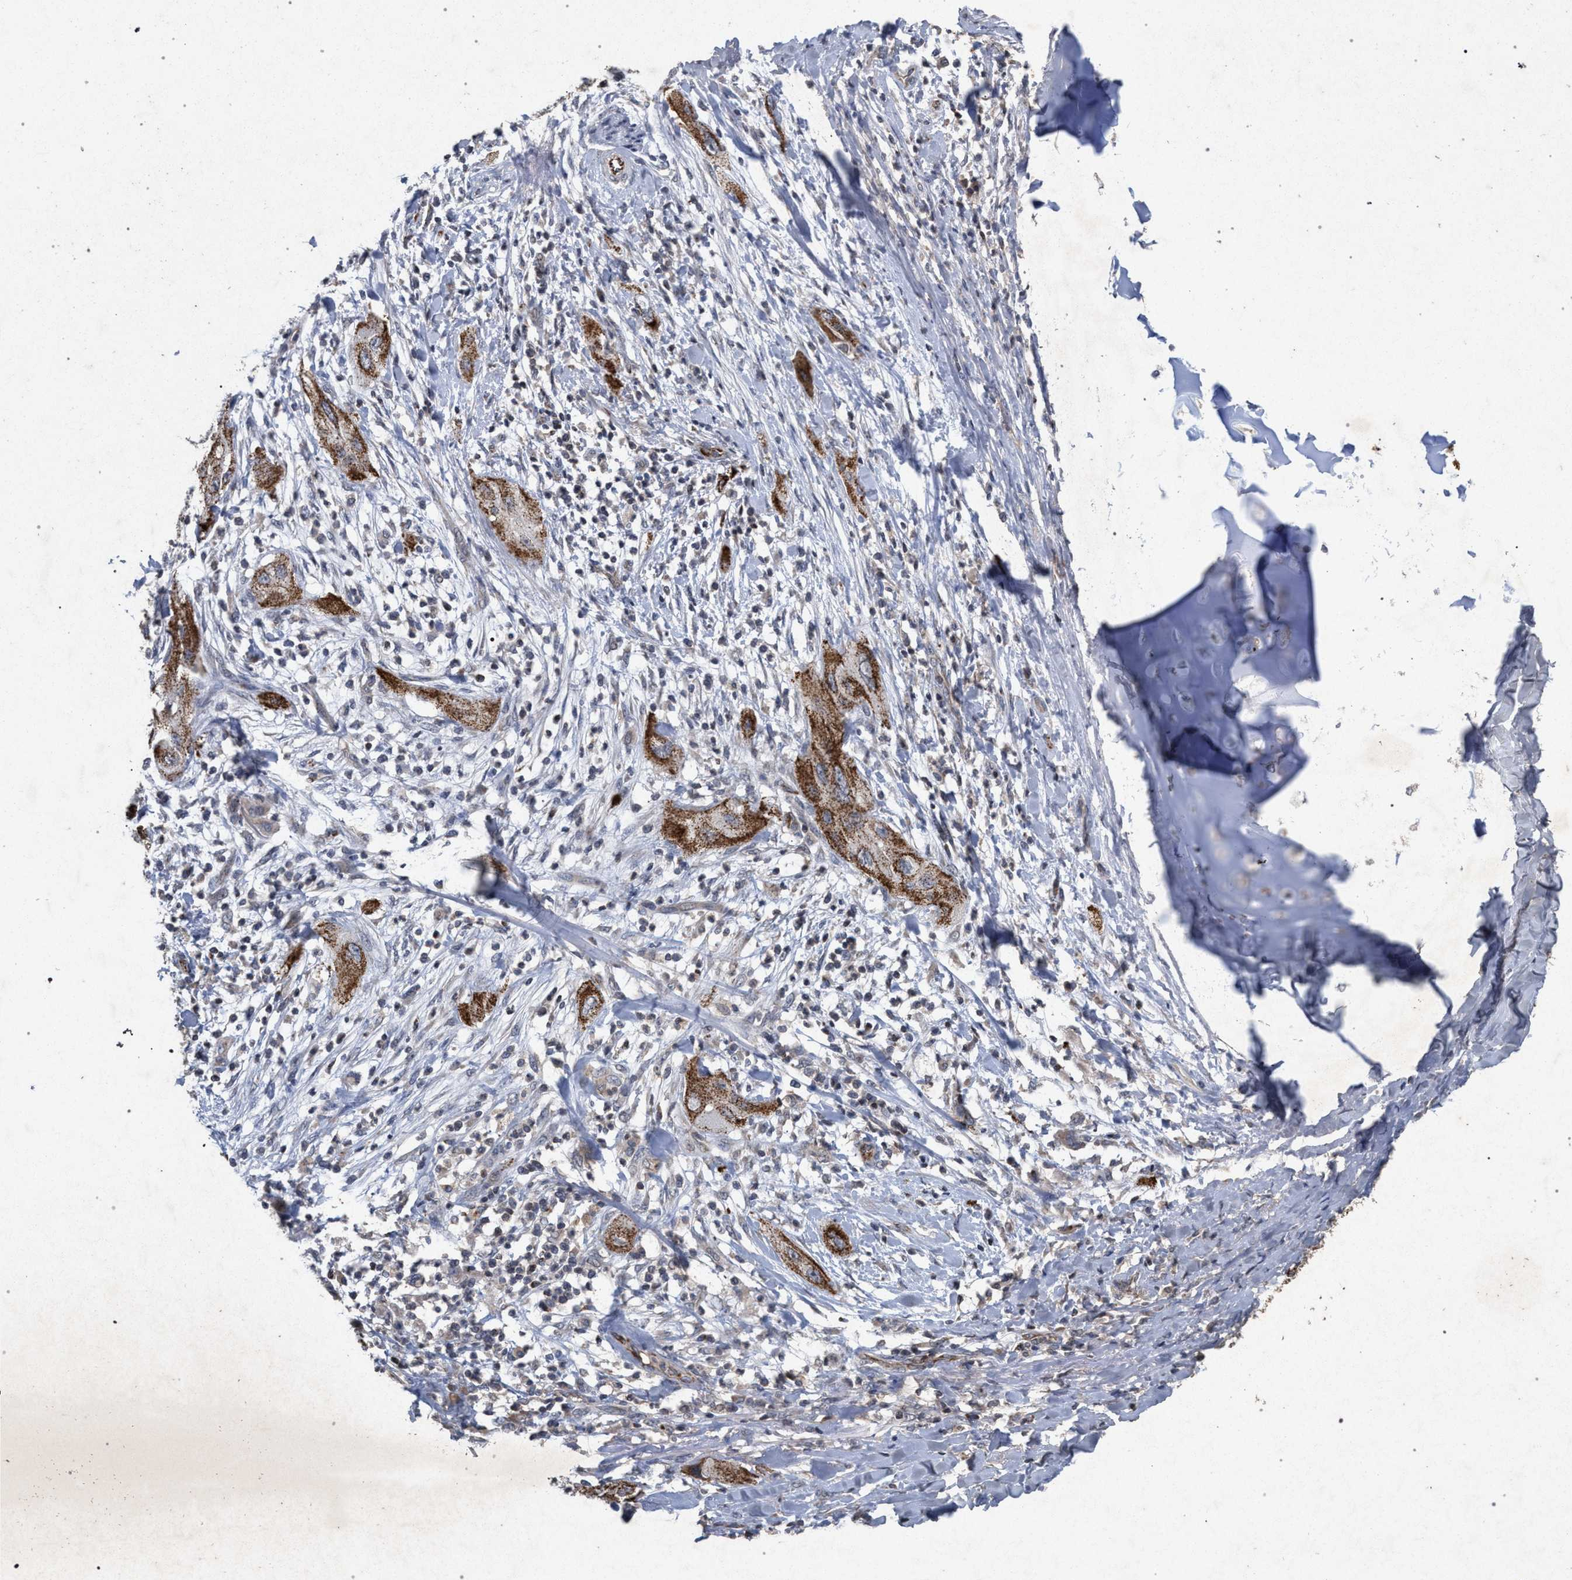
{"staining": {"intensity": "moderate", "quantity": ">75%", "location": "cytoplasmic/membranous"}, "tissue": "lung cancer", "cell_type": "Tumor cells", "image_type": "cancer", "snomed": [{"axis": "morphology", "description": "Squamous cell carcinoma, NOS"}, {"axis": "topography", "description": "Lung"}], "caption": "IHC of lung squamous cell carcinoma exhibits medium levels of moderate cytoplasmic/membranous positivity in approximately >75% of tumor cells.", "gene": "PKD2L1", "patient": {"sex": "female", "age": 47}}